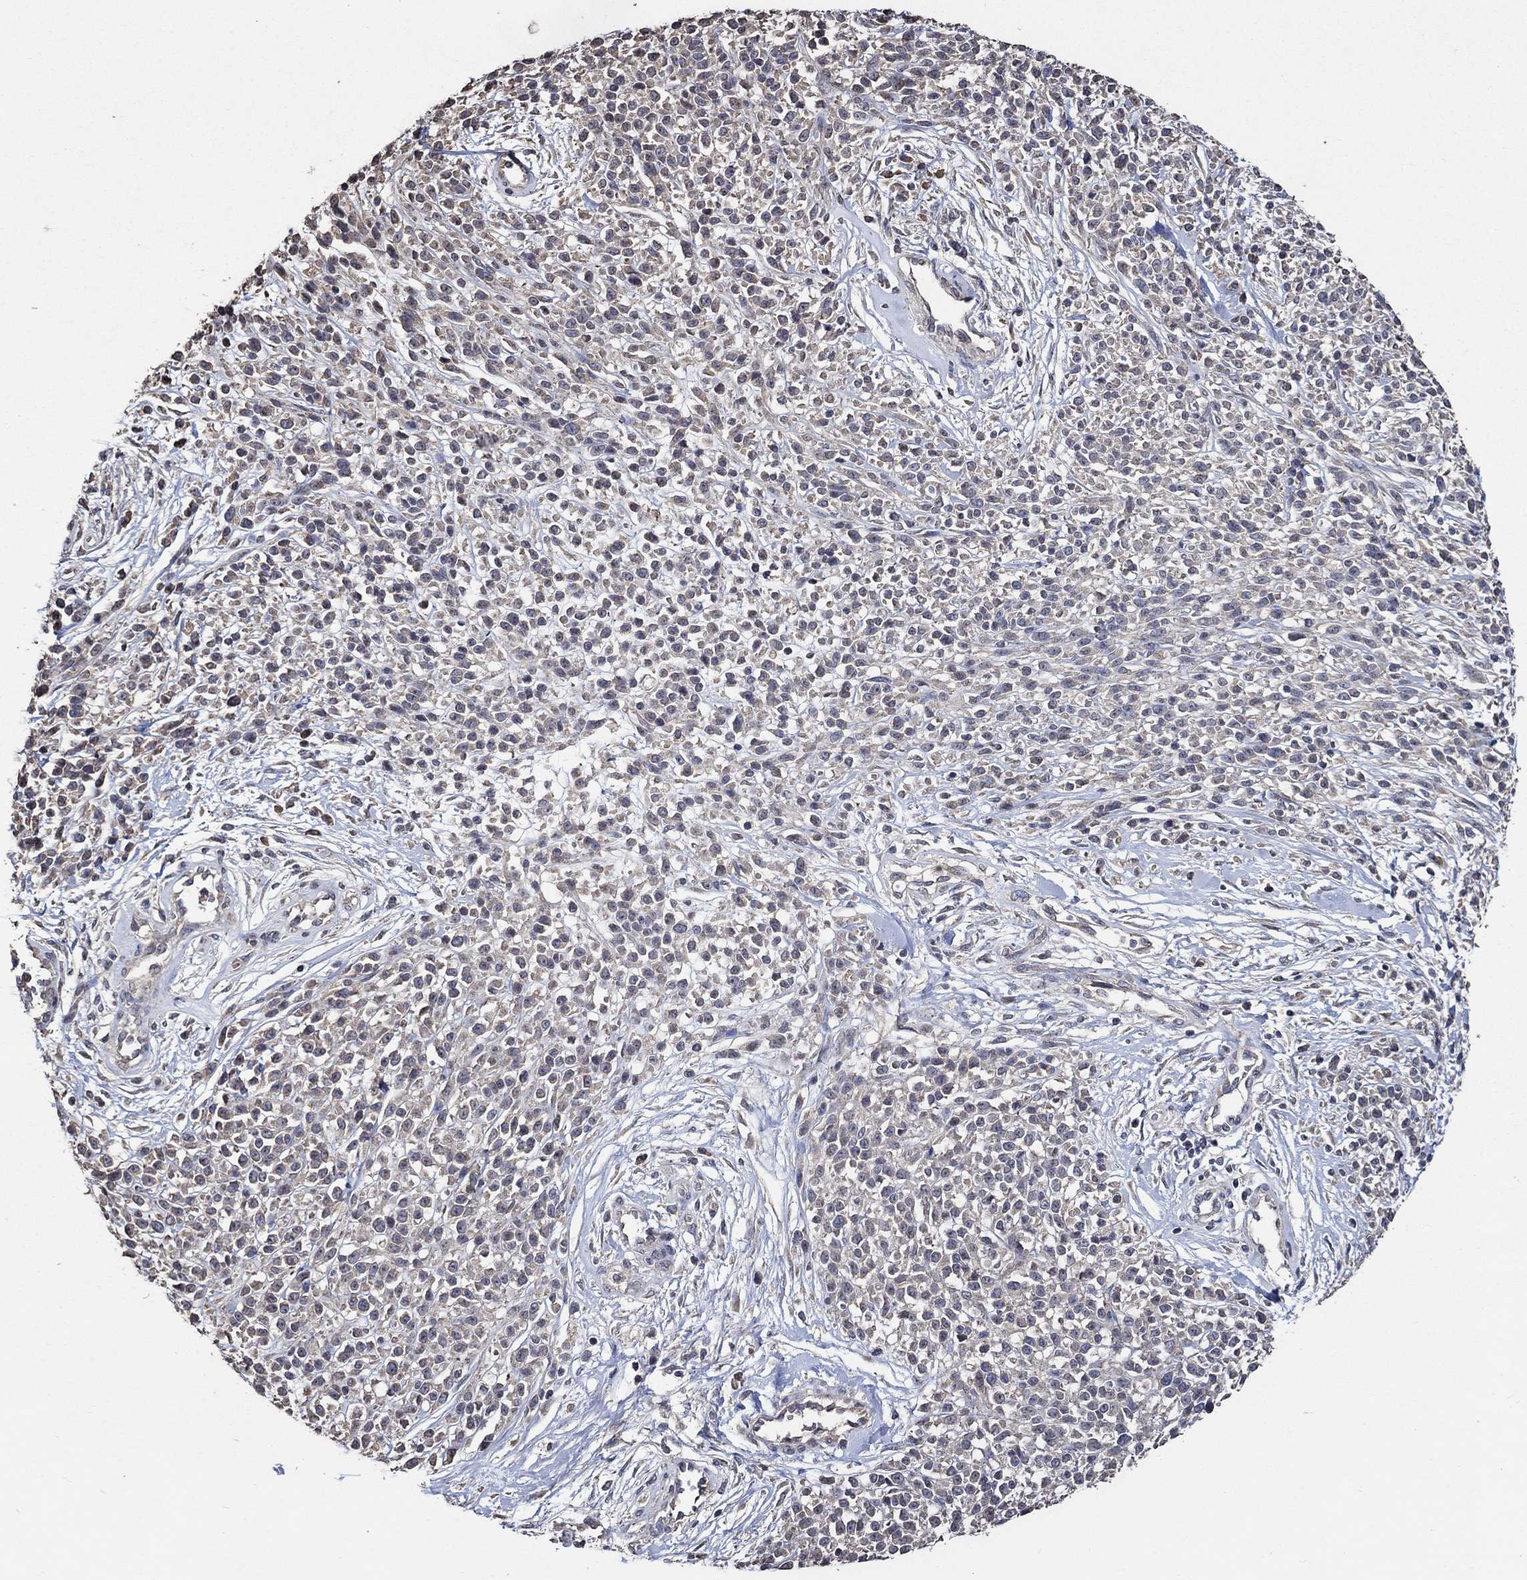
{"staining": {"intensity": "weak", "quantity": "<25%", "location": "cytoplasmic/membranous"}, "tissue": "melanoma", "cell_type": "Tumor cells", "image_type": "cancer", "snomed": [{"axis": "morphology", "description": "Malignant melanoma, NOS"}, {"axis": "topography", "description": "Skin"}, {"axis": "topography", "description": "Skin of trunk"}], "caption": "IHC histopathology image of neoplastic tissue: human melanoma stained with DAB (3,3'-diaminobenzidine) demonstrates no significant protein positivity in tumor cells.", "gene": "HAP1", "patient": {"sex": "male", "age": 74}}